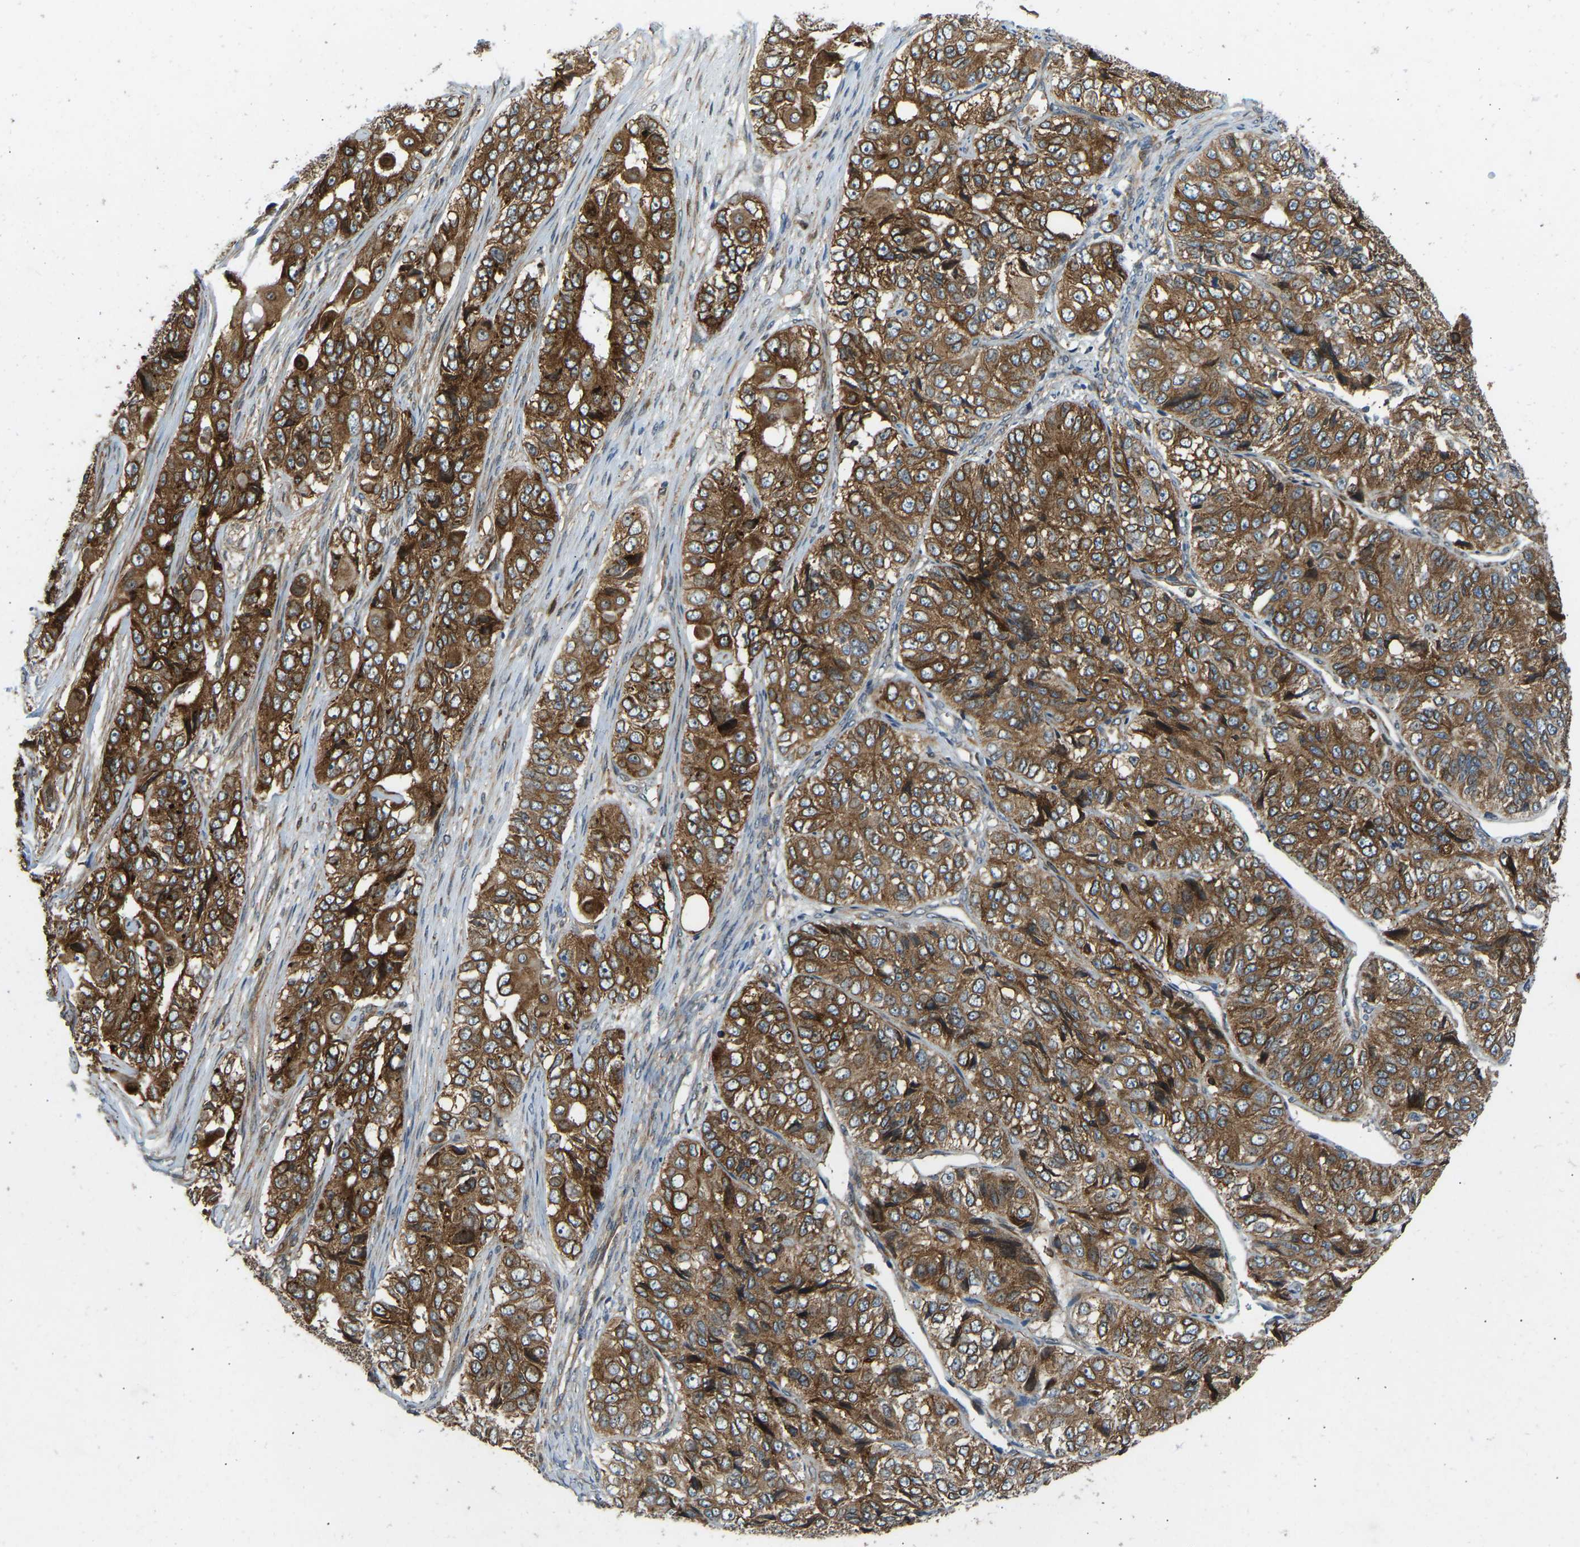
{"staining": {"intensity": "strong", "quantity": ">75%", "location": "cytoplasmic/membranous"}, "tissue": "ovarian cancer", "cell_type": "Tumor cells", "image_type": "cancer", "snomed": [{"axis": "morphology", "description": "Carcinoma, endometroid"}, {"axis": "topography", "description": "Ovary"}], "caption": "IHC histopathology image of ovarian cancer (endometroid carcinoma) stained for a protein (brown), which exhibits high levels of strong cytoplasmic/membranous positivity in approximately >75% of tumor cells.", "gene": "OS9", "patient": {"sex": "female", "age": 51}}